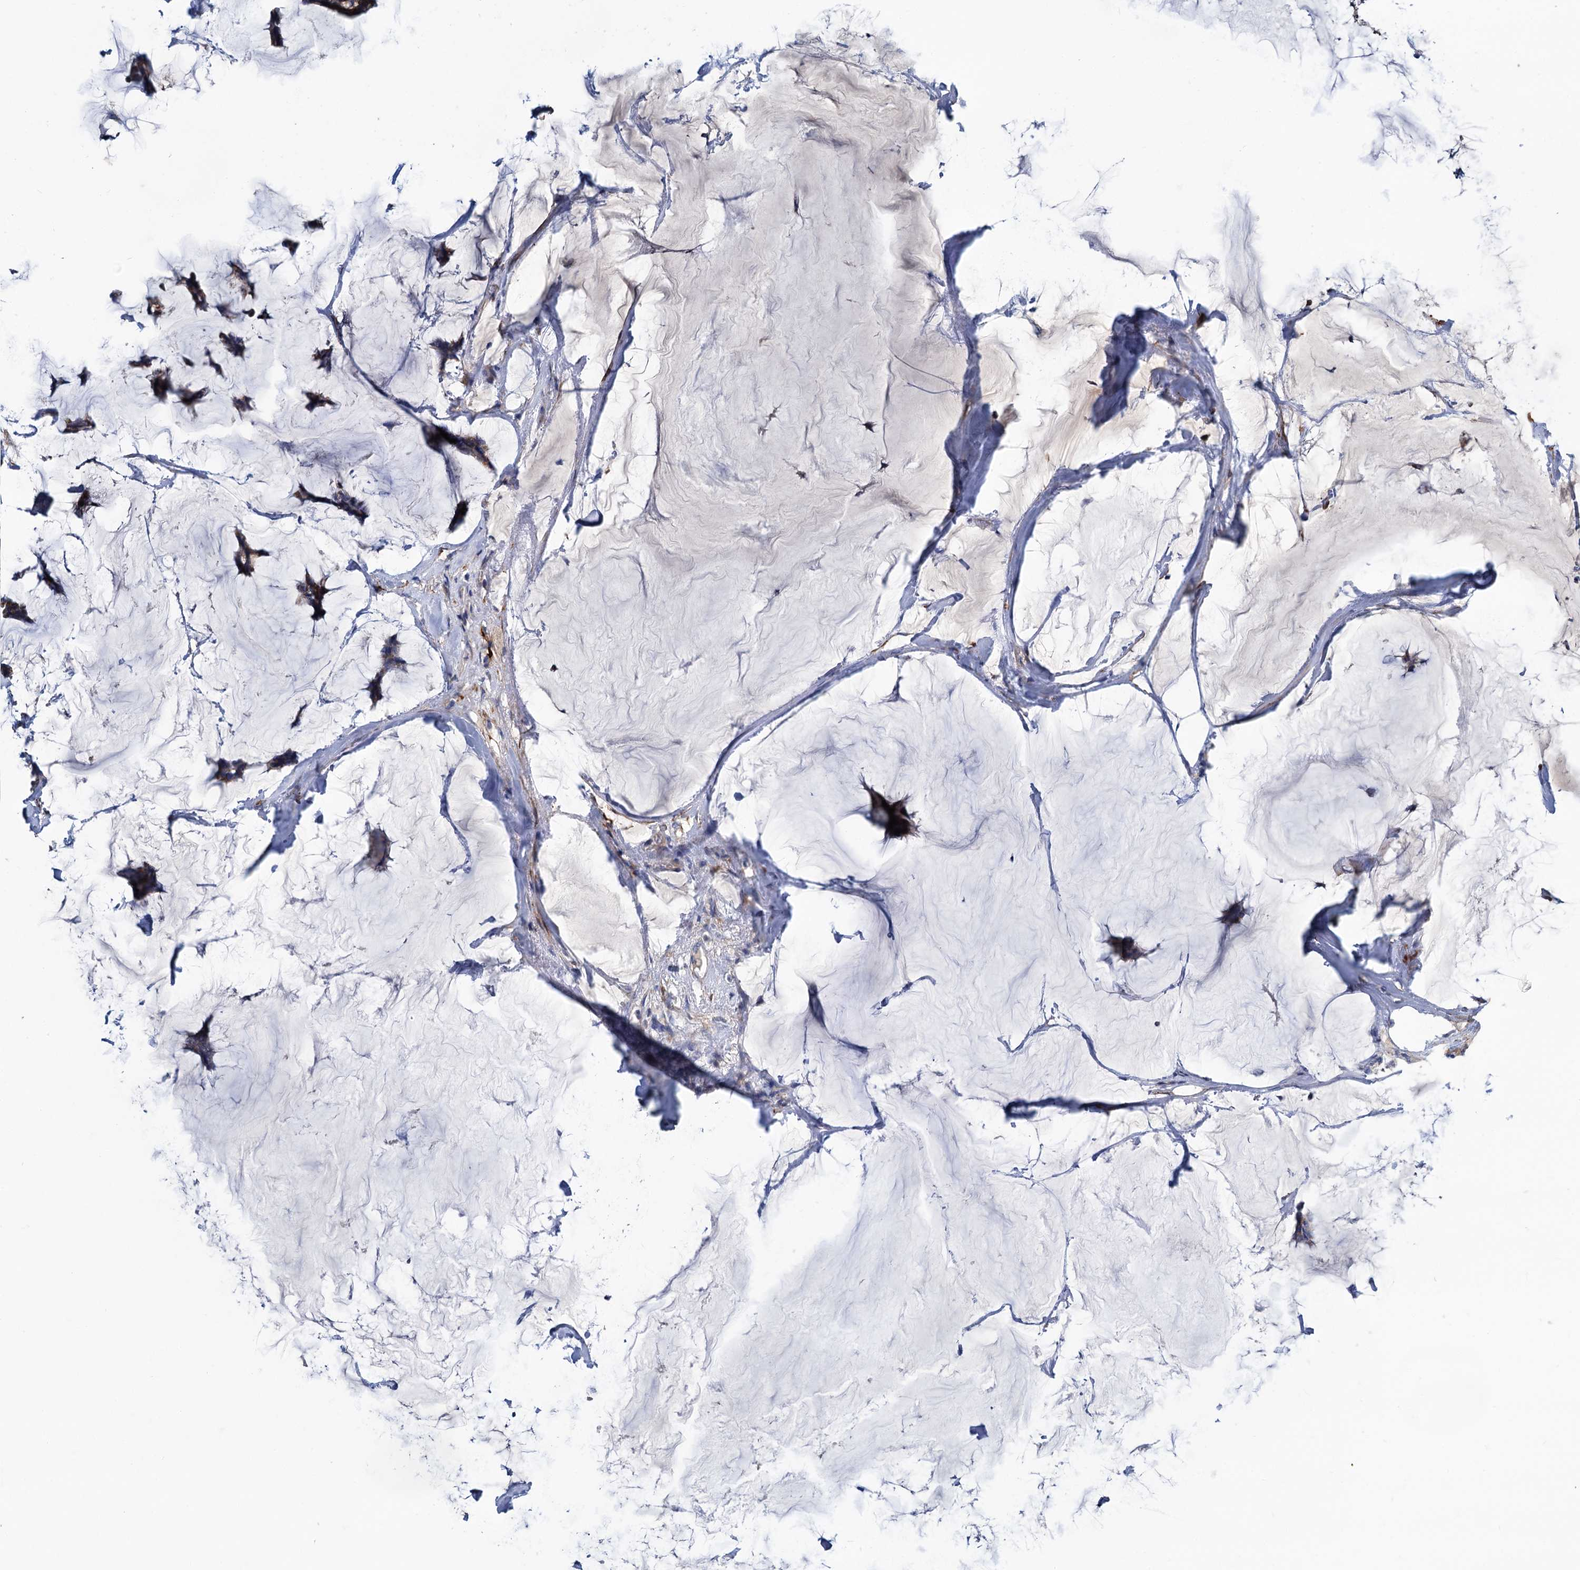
{"staining": {"intensity": "moderate", "quantity": "25%-75%", "location": "cytoplasmic/membranous"}, "tissue": "breast cancer", "cell_type": "Tumor cells", "image_type": "cancer", "snomed": [{"axis": "morphology", "description": "Duct carcinoma"}, {"axis": "topography", "description": "Breast"}], "caption": "A brown stain highlights moderate cytoplasmic/membranous staining of a protein in intraductal carcinoma (breast) tumor cells. The protein is stained brown, and the nuclei are stained in blue (DAB IHC with brightfield microscopy, high magnification).", "gene": "ALKBH7", "patient": {"sex": "female", "age": 93}}